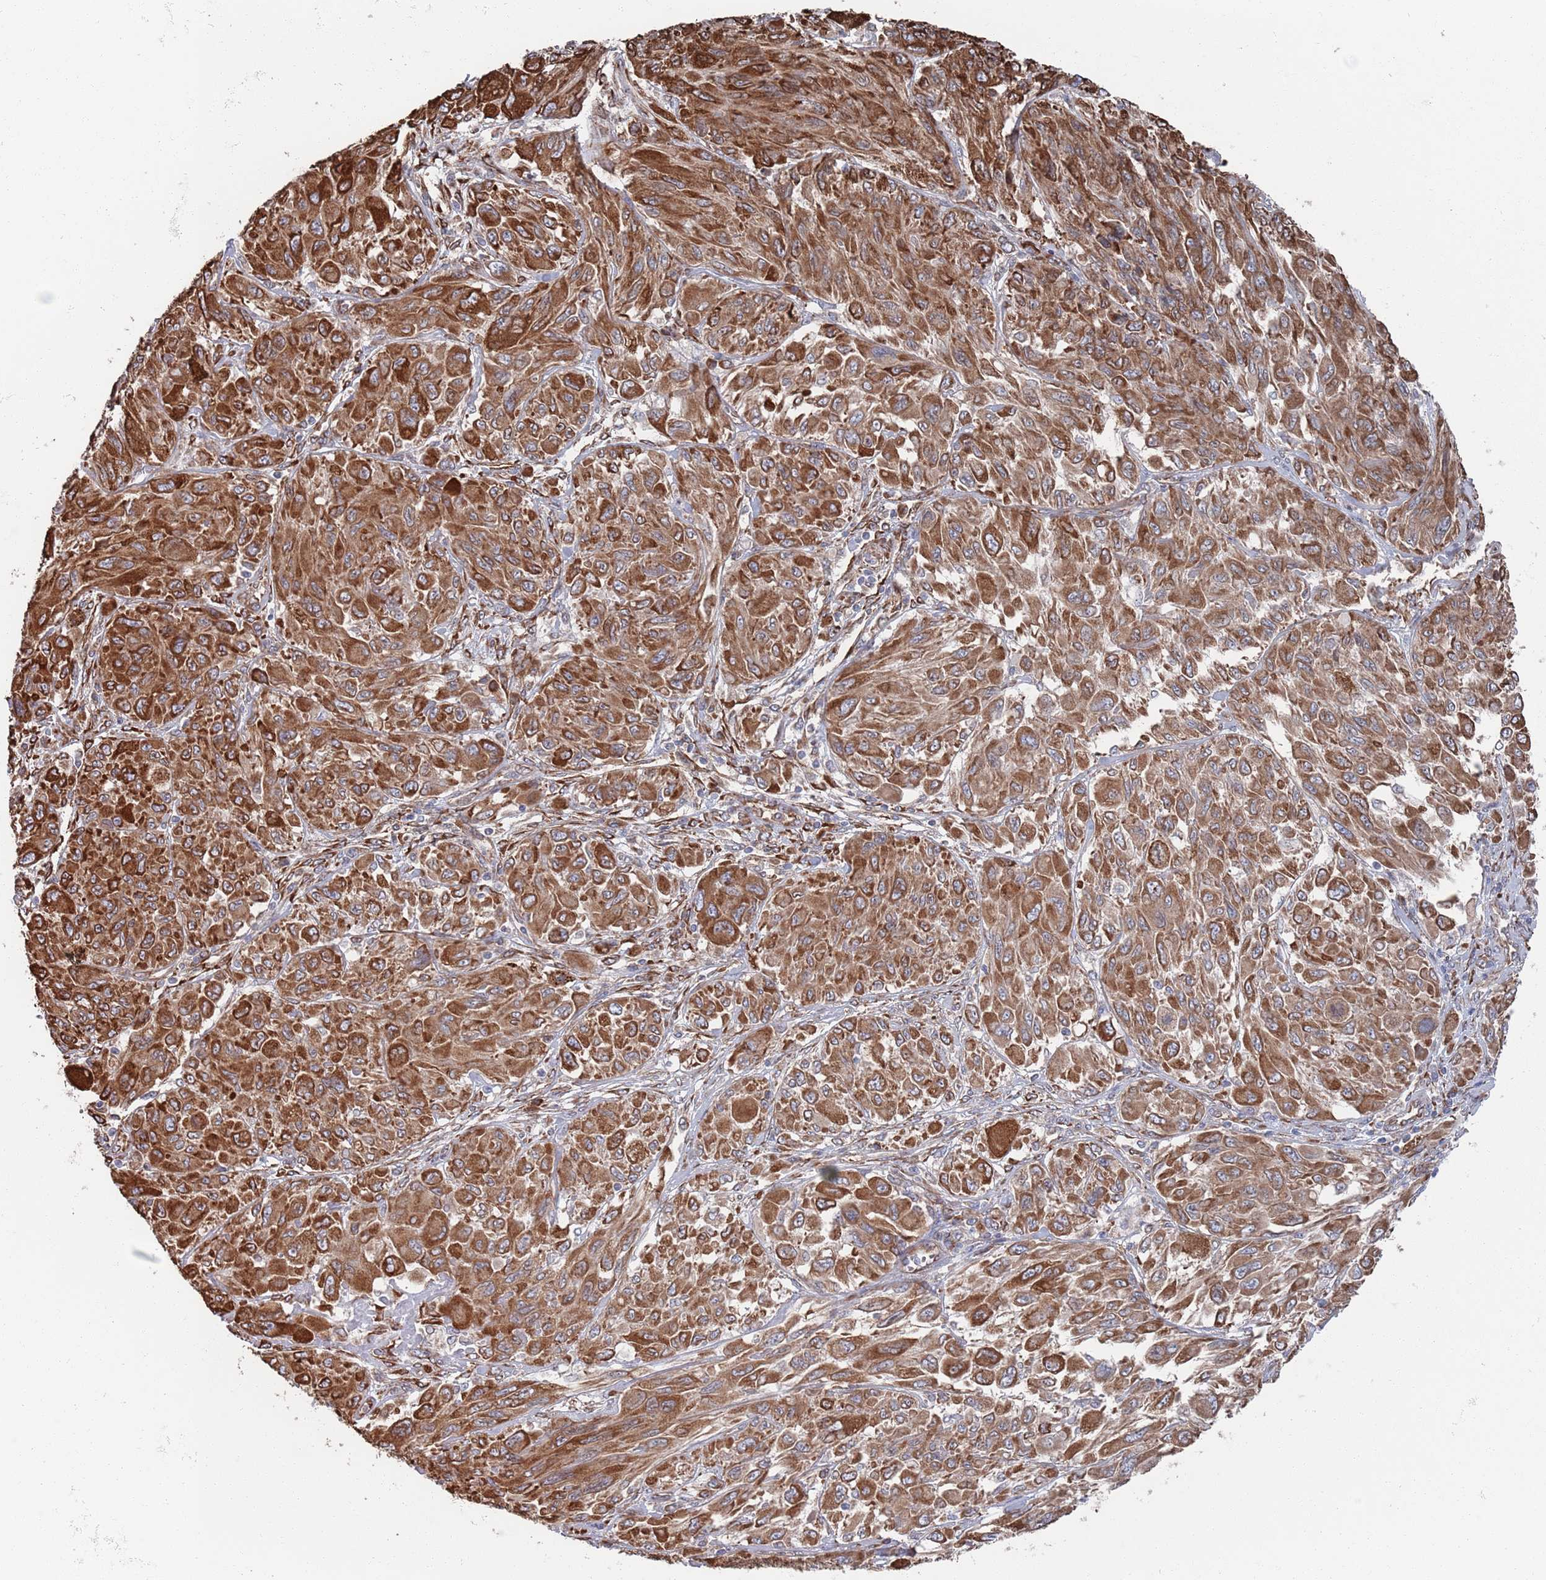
{"staining": {"intensity": "strong", "quantity": ">75%", "location": "cytoplasmic/membranous"}, "tissue": "melanoma", "cell_type": "Tumor cells", "image_type": "cancer", "snomed": [{"axis": "morphology", "description": "Malignant melanoma, NOS"}, {"axis": "topography", "description": "Skin"}], "caption": "Immunohistochemistry (IHC) (DAB (3,3'-diaminobenzidine)) staining of melanoma demonstrates strong cytoplasmic/membranous protein staining in about >75% of tumor cells.", "gene": "CCDC106", "patient": {"sex": "female", "age": 91}}